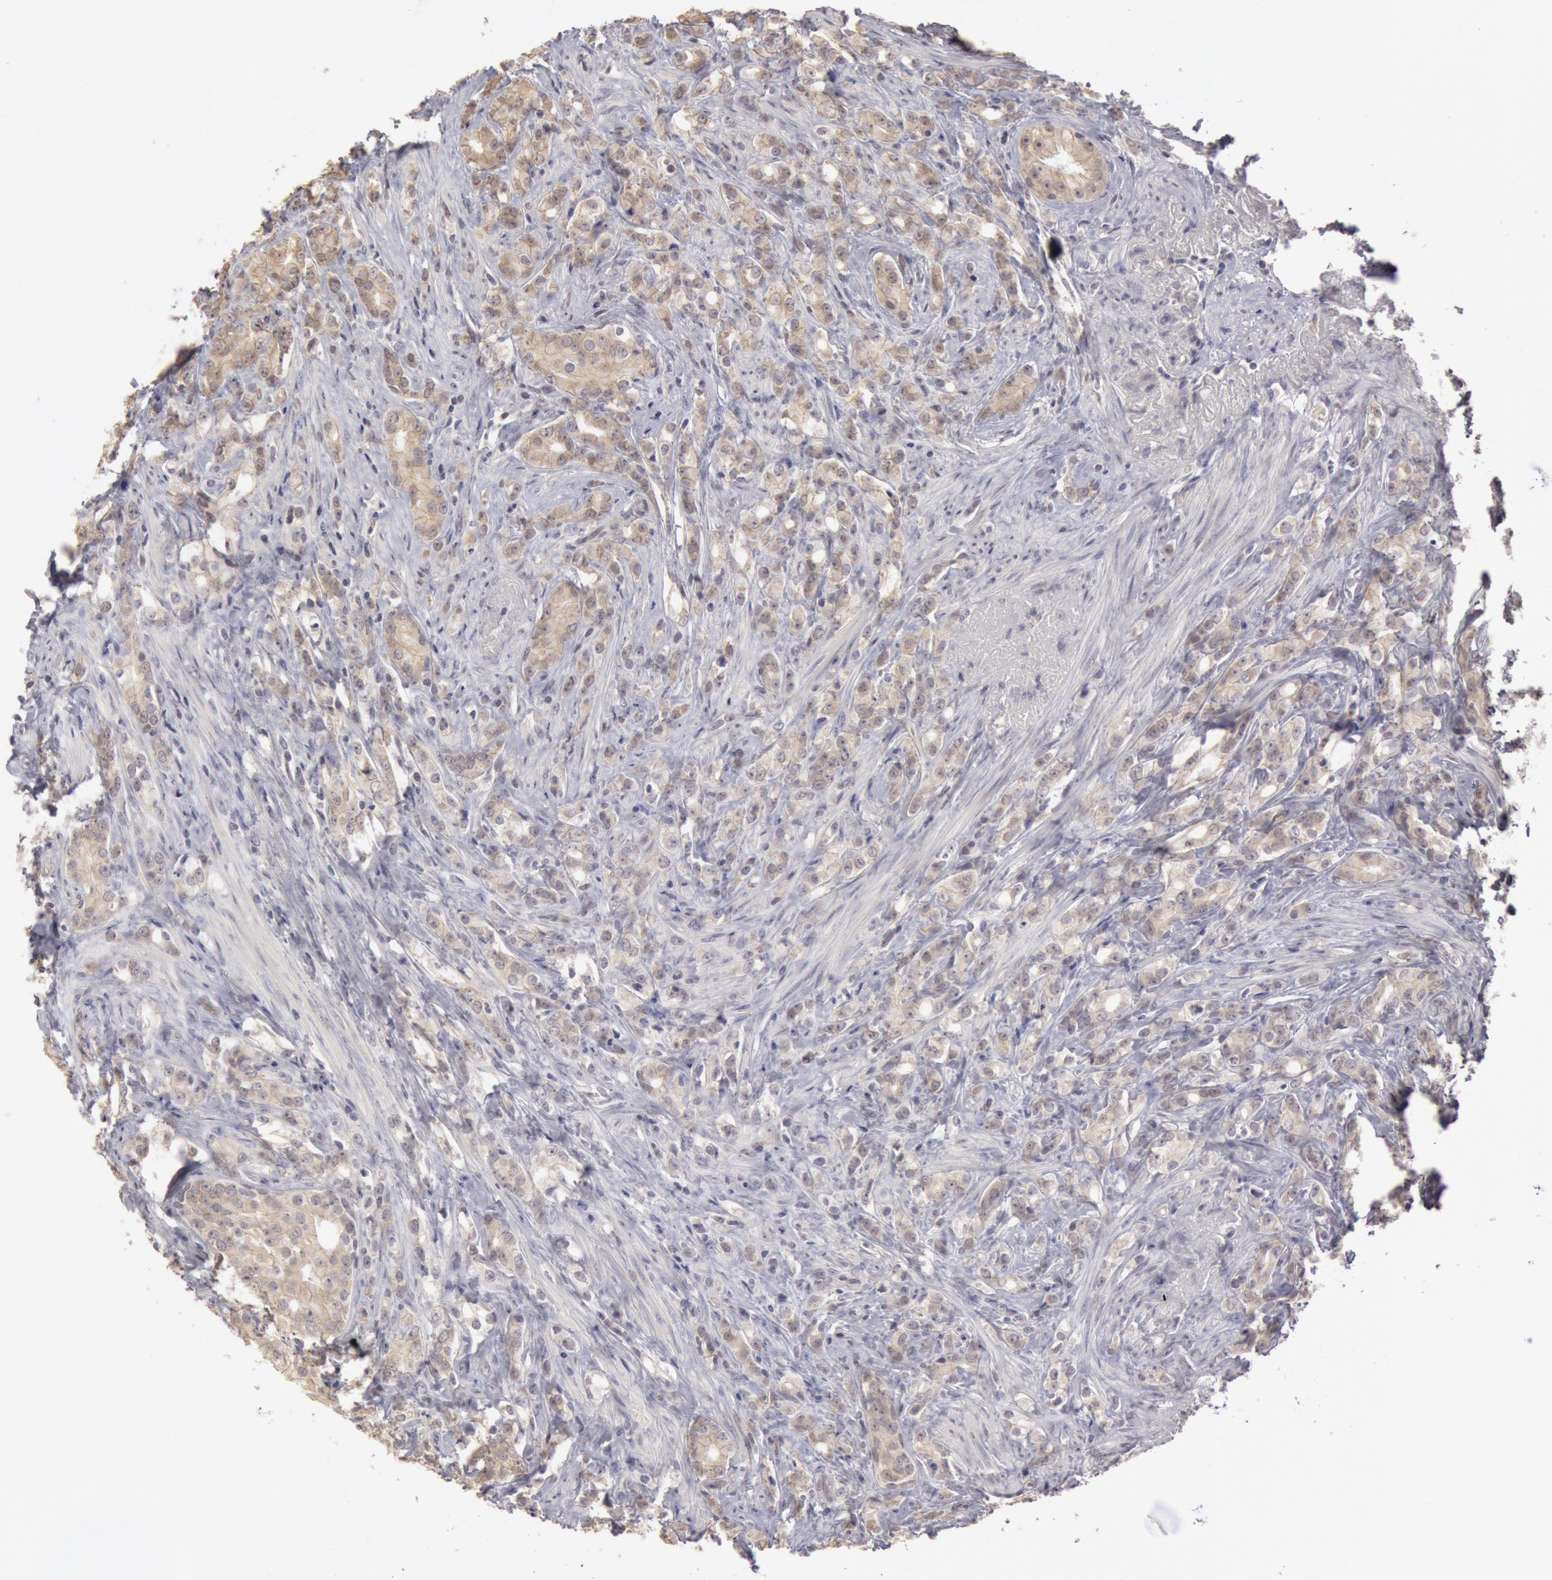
{"staining": {"intensity": "negative", "quantity": "none", "location": "none"}, "tissue": "prostate cancer", "cell_type": "Tumor cells", "image_type": "cancer", "snomed": [{"axis": "morphology", "description": "Adenocarcinoma, Medium grade"}, {"axis": "topography", "description": "Prostate"}], "caption": "A histopathology image of medium-grade adenocarcinoma (prostate) stained for a protein shows no brown staining in tumor cells. The staining is performed using DAB (3,3'-diaminobenzidine) brown chromogen with nuclei counter-stained in using hematoxylin.", "gene": "RIMBP3C", "patient": {"sex": "male", "age": 59}}